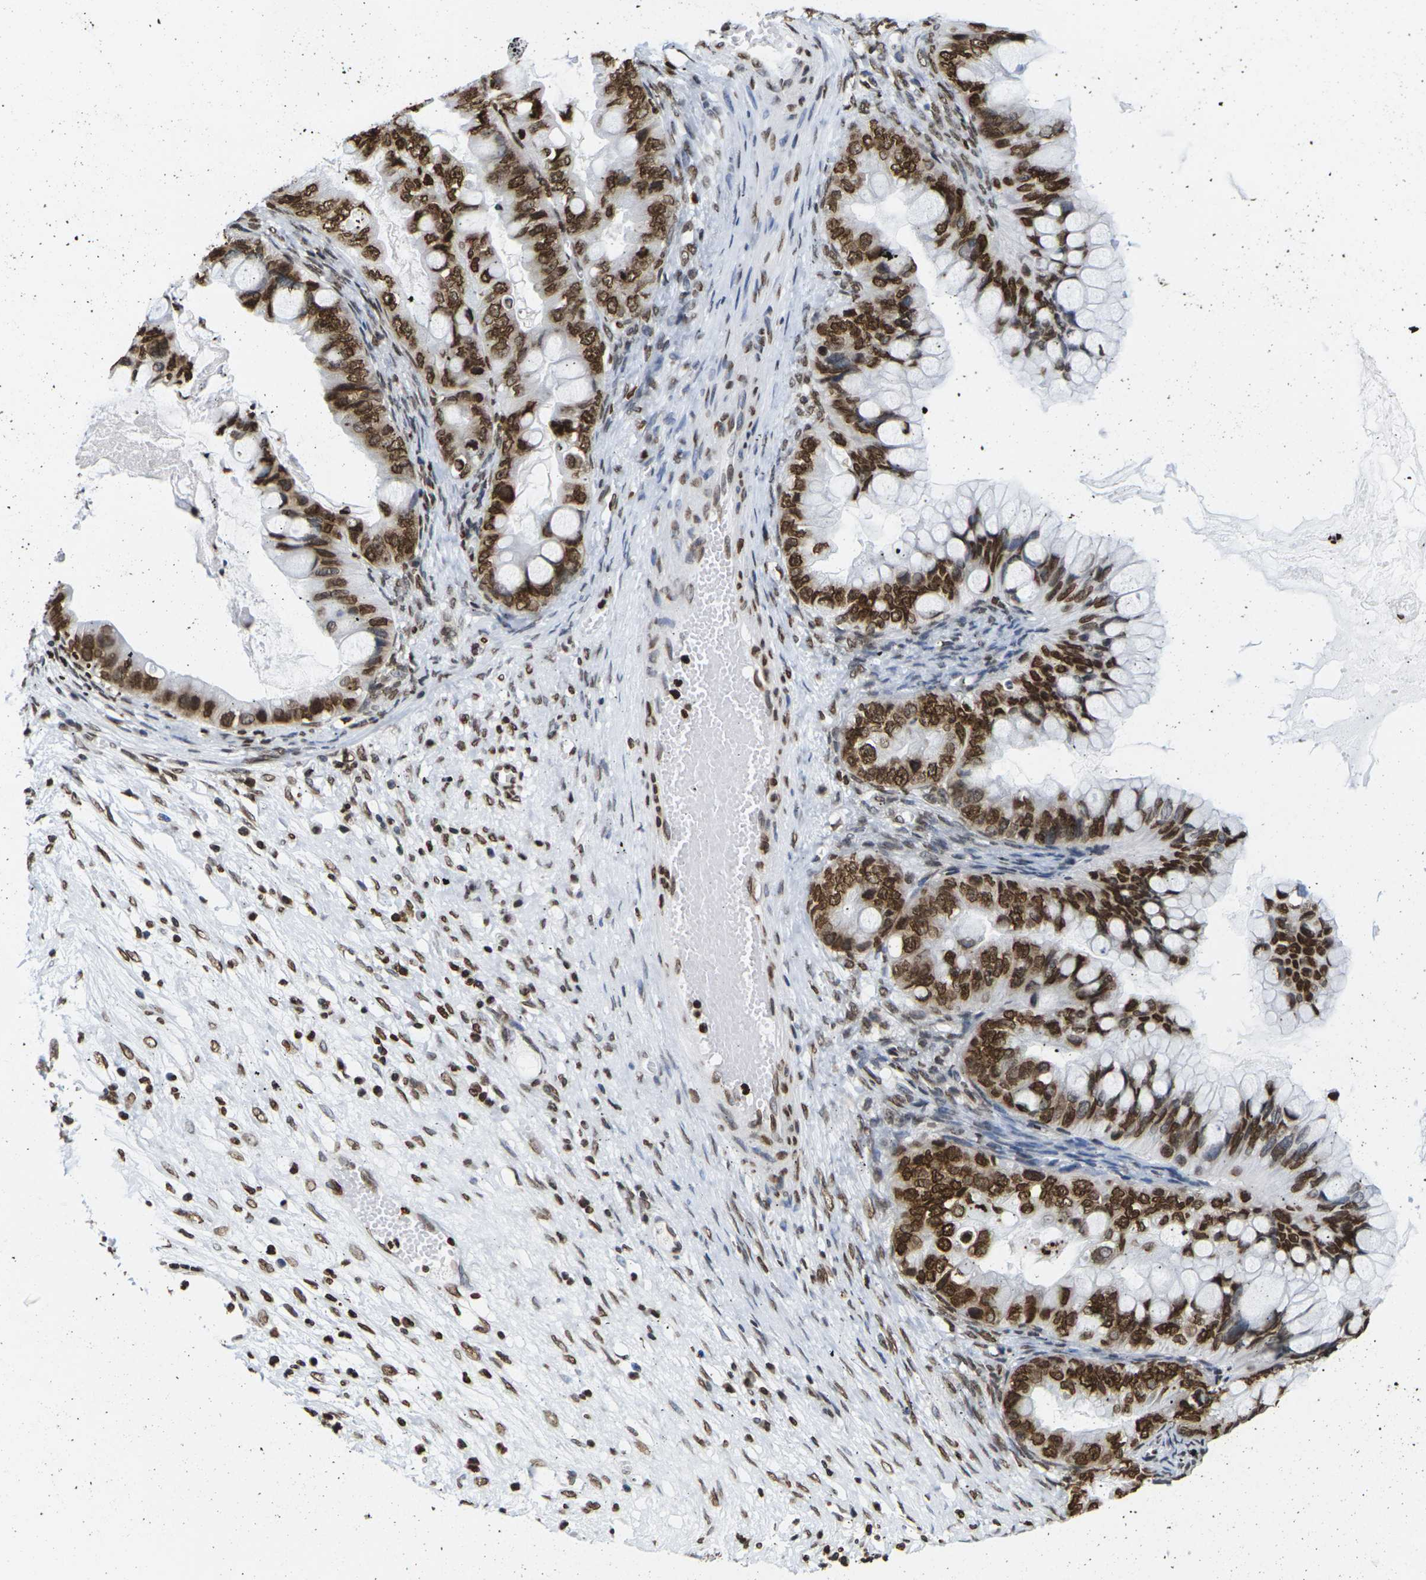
{"staining": {"intensity": "strong", "quantity": ">75%", "location": "cytoplasmic/membranous,nuclear"}, "tissue": "ovarian cancer", "cell_type": "Tumor cells", "image_type": "cancer", "snomed": [{"axis": "morphology", "description": "Cystadenocarcinoma, mucinous, NOS"}, {"axis": "topography", "description": "Ovary"}], "caption": "Human ovarian cancer stained with a brown dye reveals strong cytoplasmic/membranous and nuclear positive positivity in approximately >75% of tumor cells.", "gene": "H2AC21", "patient": {"sex": "female", "age": 80}}